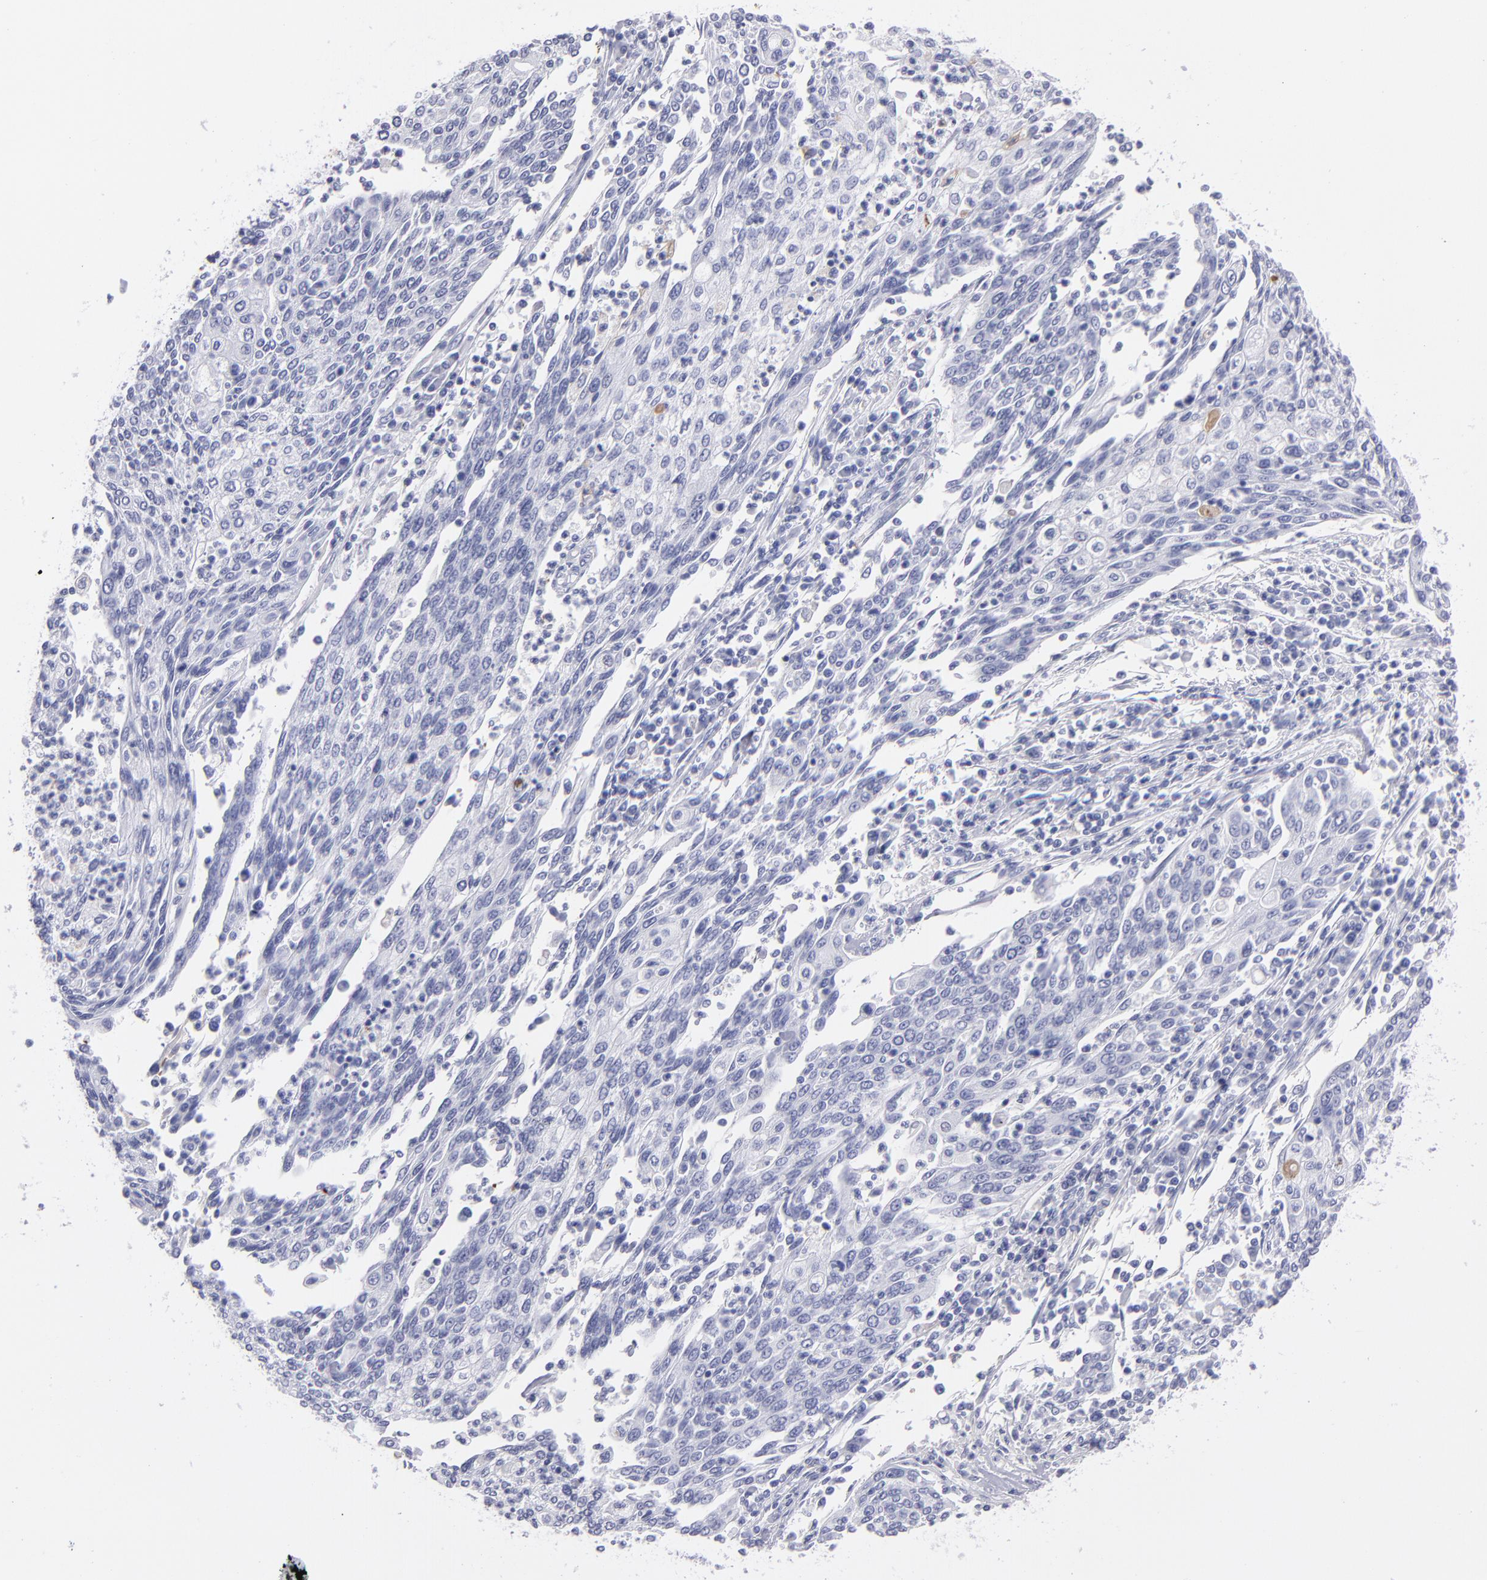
{"staining": {"intensity": "negative", "quantity": "none", "location": "none"}, "tissue": "cervical cancer", "cell_type": "Tumor cells", "image_type": "cancer", "snomed": [{"axis": "morphology", "description": "Squamous cell carcinoma, NOS"}, {"axis": "topography", "description": "Cervix"}], "caption": "Tumor cells are negative for protein expression in human squamous cell carcinoma (cervical). Brightfield microscopy of immunohistochemistry (IHC) stained with DAB (brown) and hematoxylin (blue), captured at high magnification.", "gene": "MB", "patient": {"sex": "female", "age": 40}}